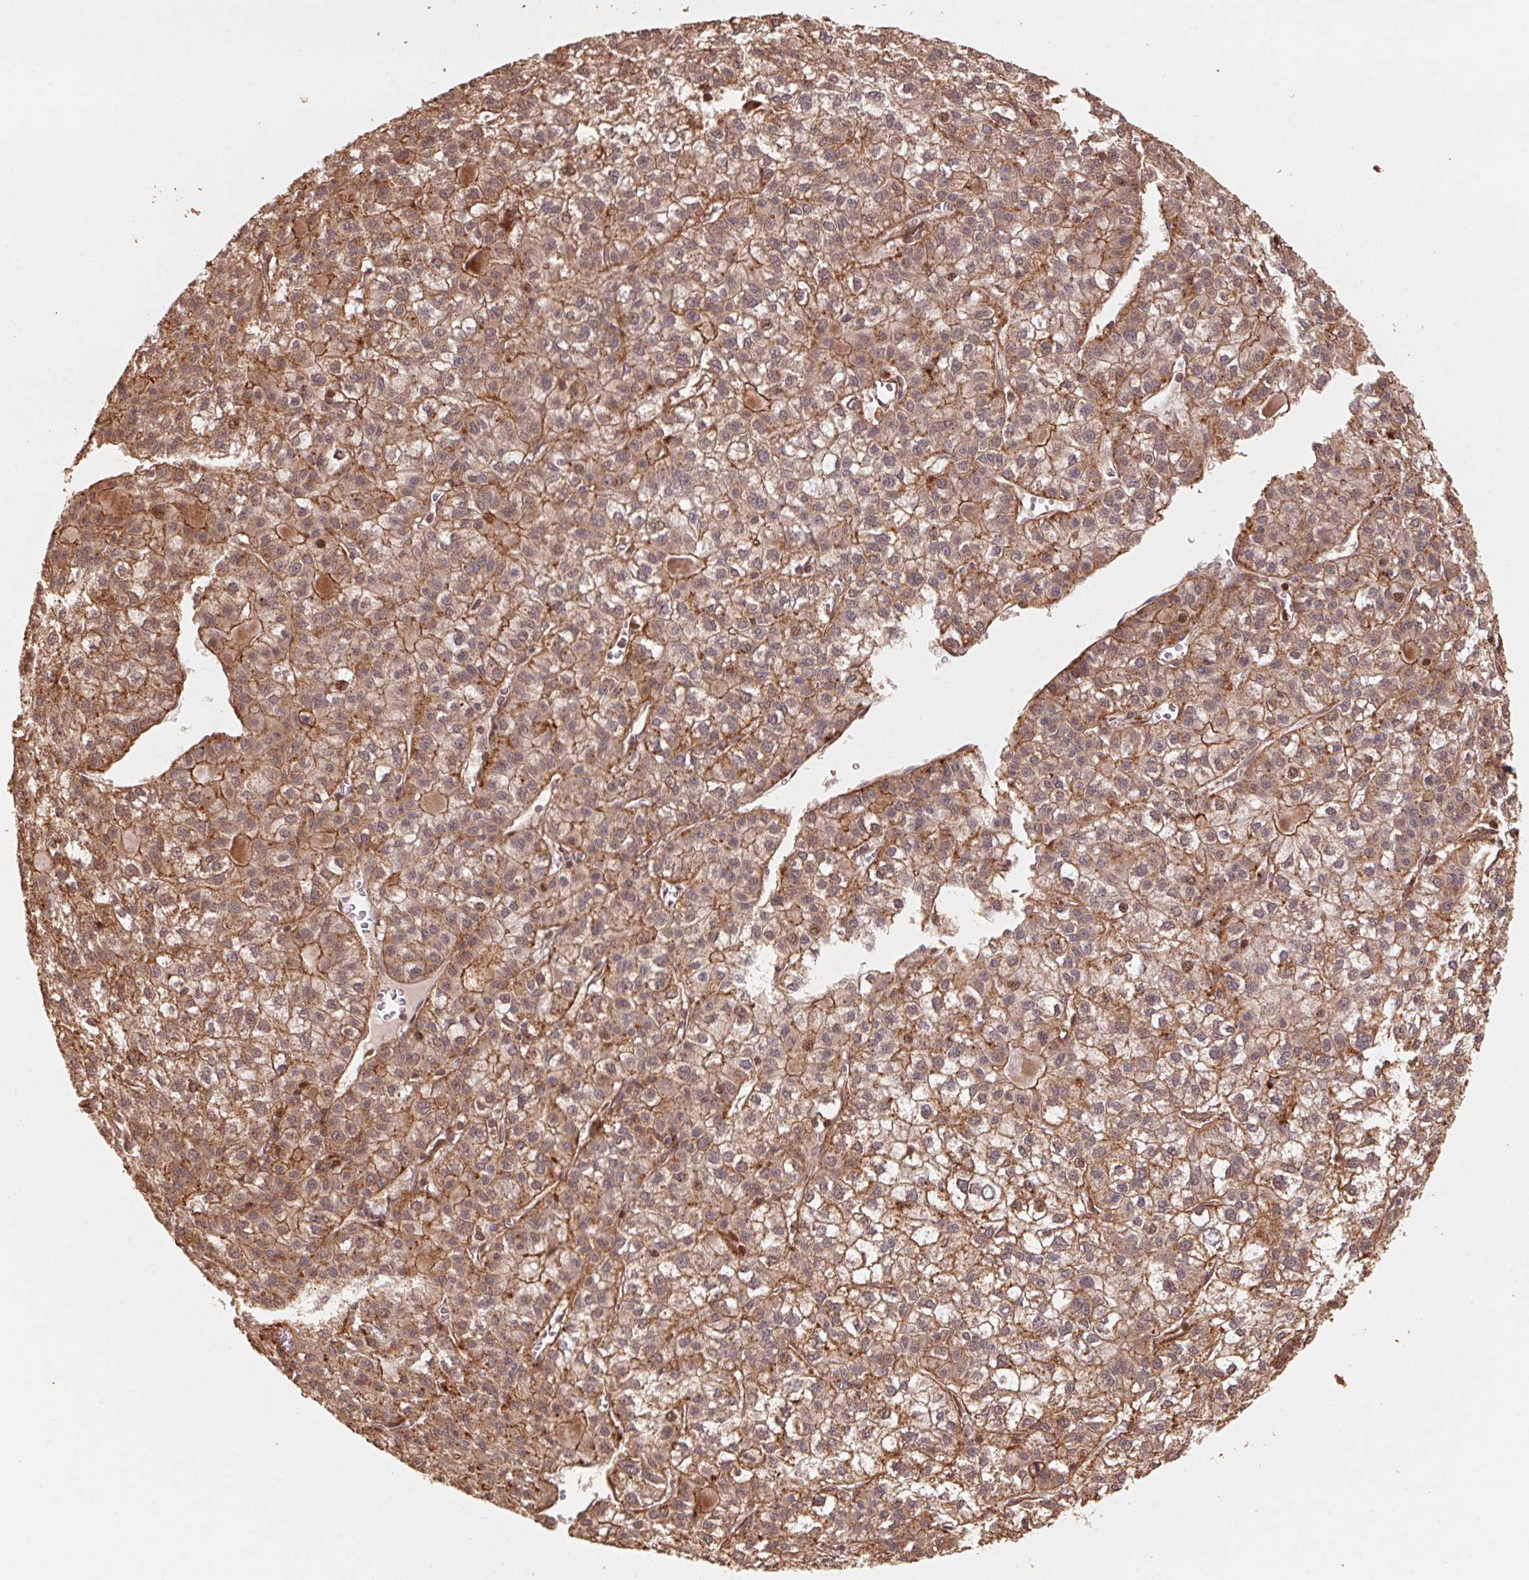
{"staining": {"intensity": "moderate", "quantity": ">75%", "location": "cytoplasmic/membranous"}, "tissue": "liver cancer", "cell_type": "Tumor cells", "image_type": "cancer", "snomed": [{"axis": "morphology", "description": "Carcinoma, Hepatocellular, NOS"}, {"axis": "topography", "description": "Liver"}], "caption": "A medium amount of moderate cytoplasmic/membranous expression is identified in about >75% of tumor cells in liver cancer (hepatocellular carcinoma) tissue.", "gene": "TMEM222", "patient": {"sex": "female", "age": 43}}